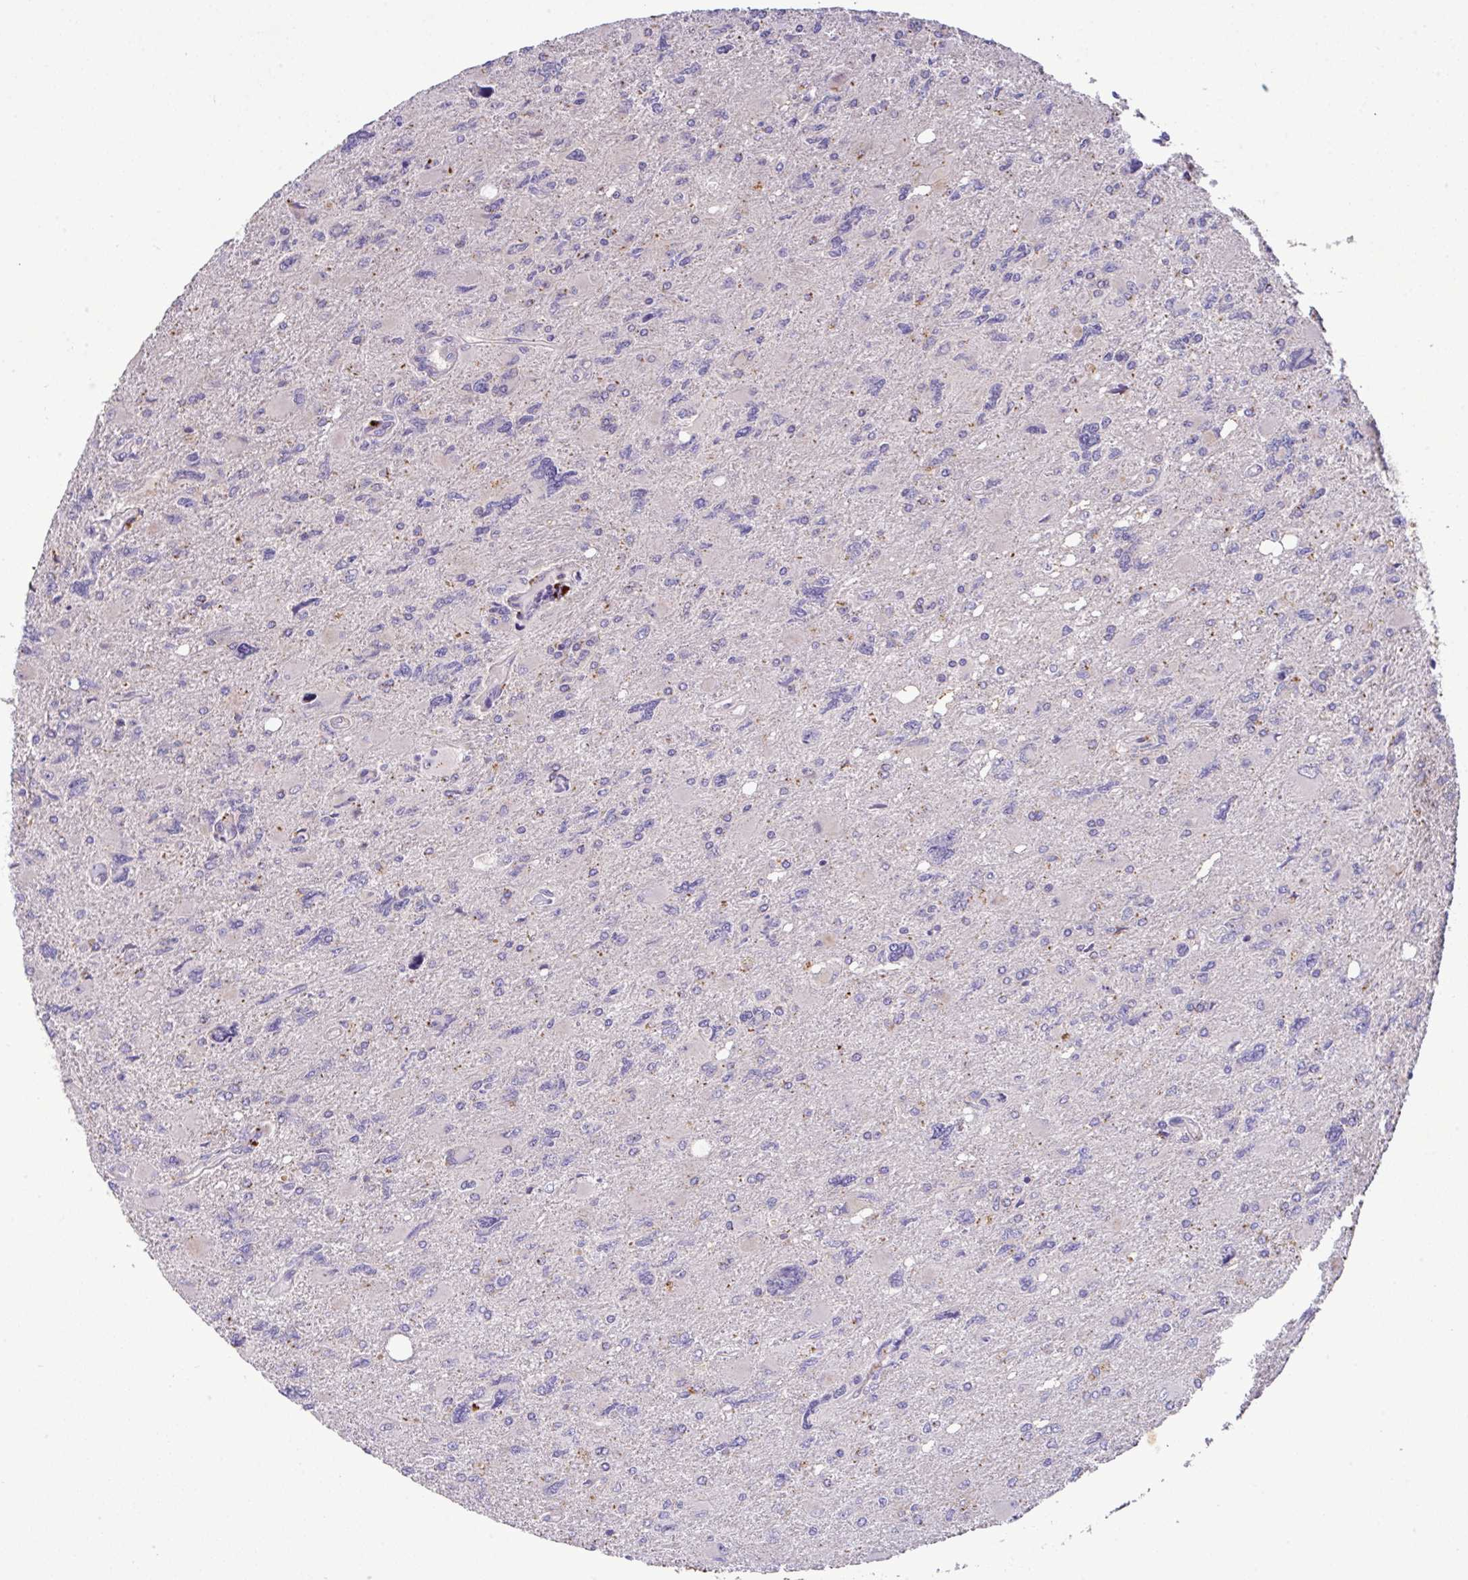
{"staining": {"intensity": "moderate", "quantity": "<25%", "location": "cytoplasmic/membranous"}, "tissue": "glioma", "cell_type": "Tumor cells", "image_type": "cancer", "snomed": [{"axis": "morphology", "description": "Glioma, malignant, High grade"}, {"axis": "topography", "description": "Brain"}], "caption": "Immunohistochemical staining of human glioma displays moderate cytoplasmic/membranous protein expression in approximately <25% of tumor cells.", "gene": "EPN3", "patient": {"sex": "male", "age": 67}}